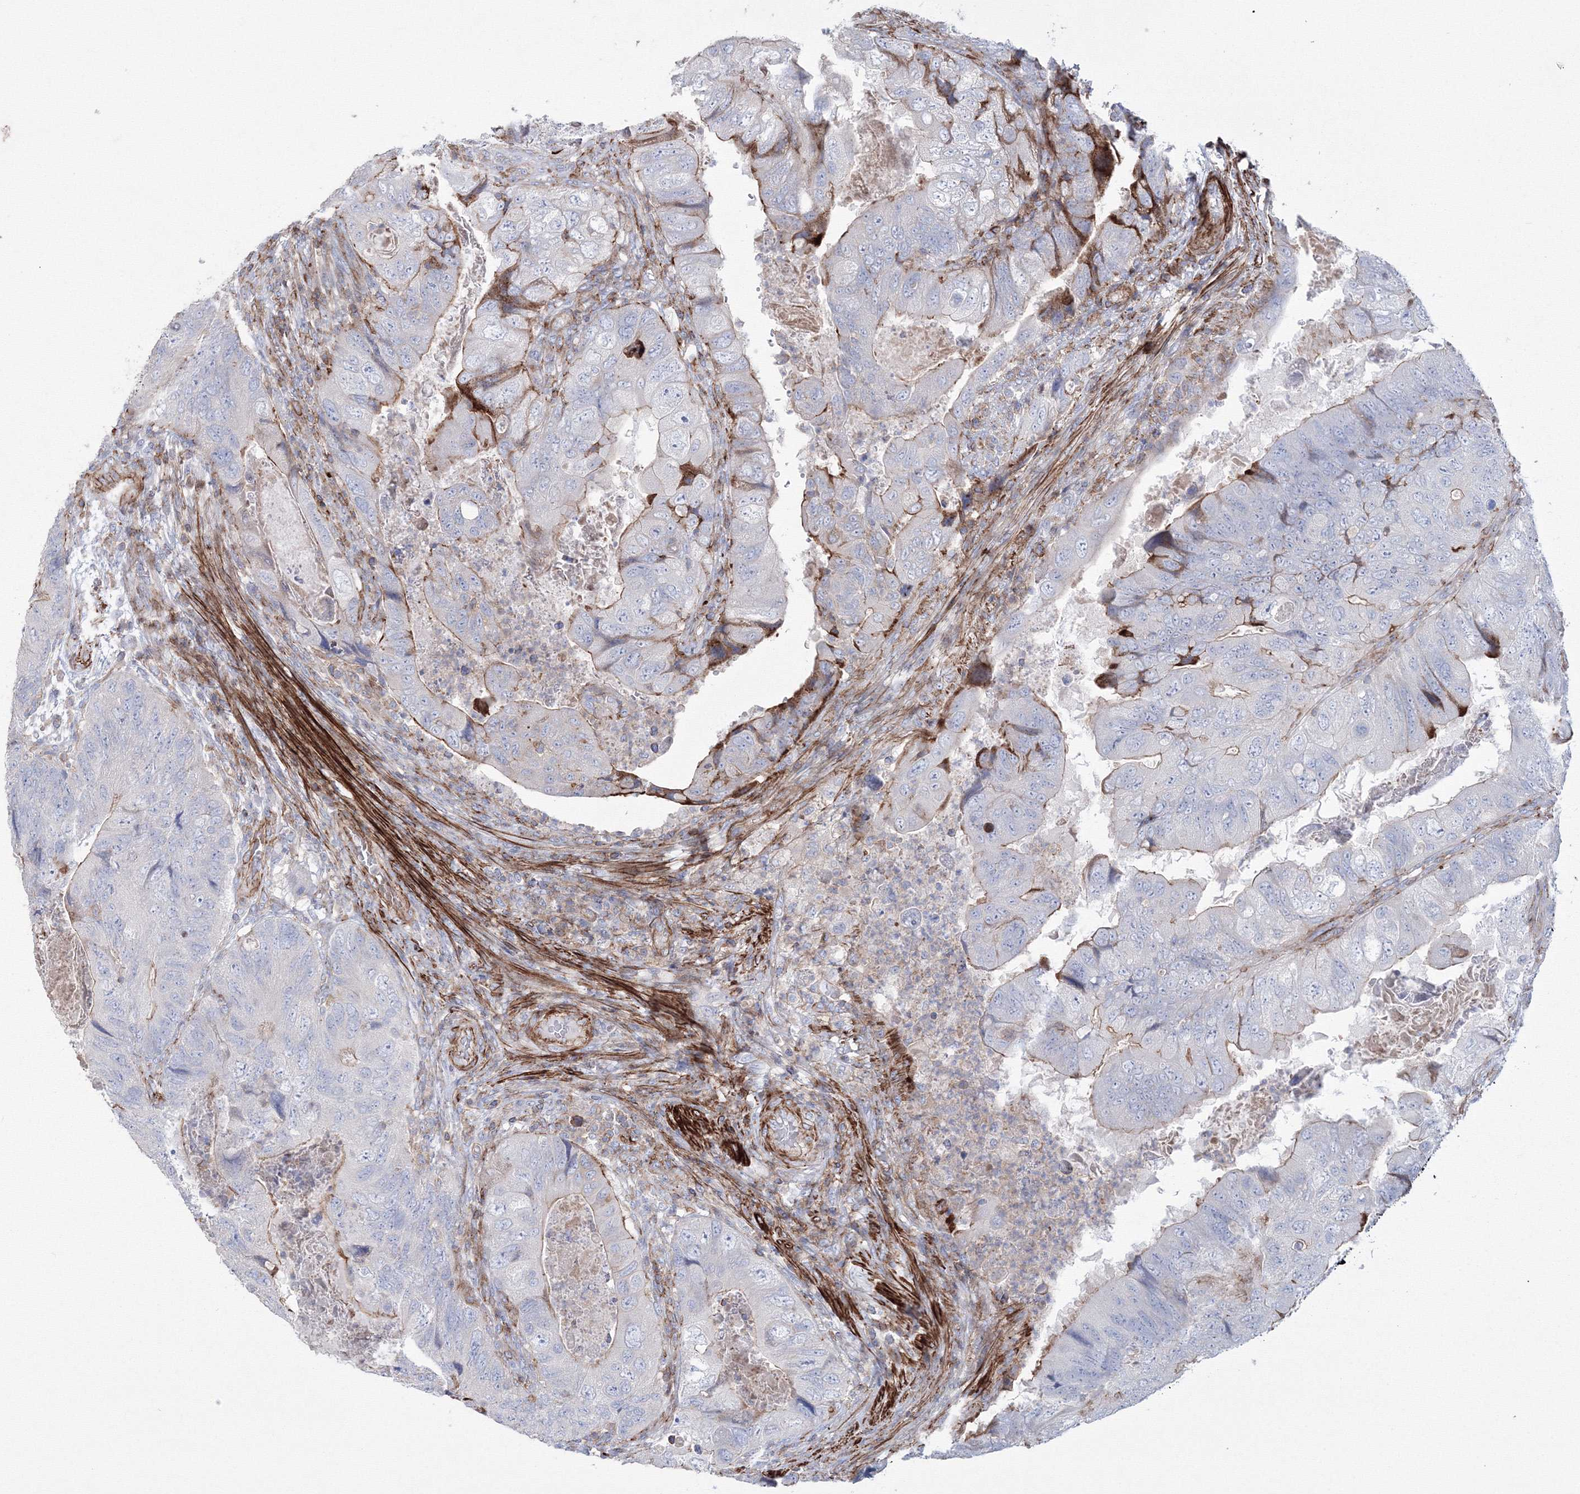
{"staining": {"intensity": "moderate", "quantity": "<25%", "location": "cytoplasmic/membranous"}, "tissue": "colorectal cancer", "cell_type": "Tumor cells", "image_type": "cancer", "snomed": [{"axis": "morphology", "description": "Adenocarcinoma, NOS"}, {"axis": "topography", "description": "Rectum"}], "caption": "The photomicrograph exhibits staining of colorectal adenocarcinoma, revealing moderate cytoplasmic/membranous protein expression (brown color) within tumor cells. The protein of interest is shown in brown color, while the nuclei are stained blue.", "gene": "GPR82", "patient": {"sex": "male", "age": 63}}